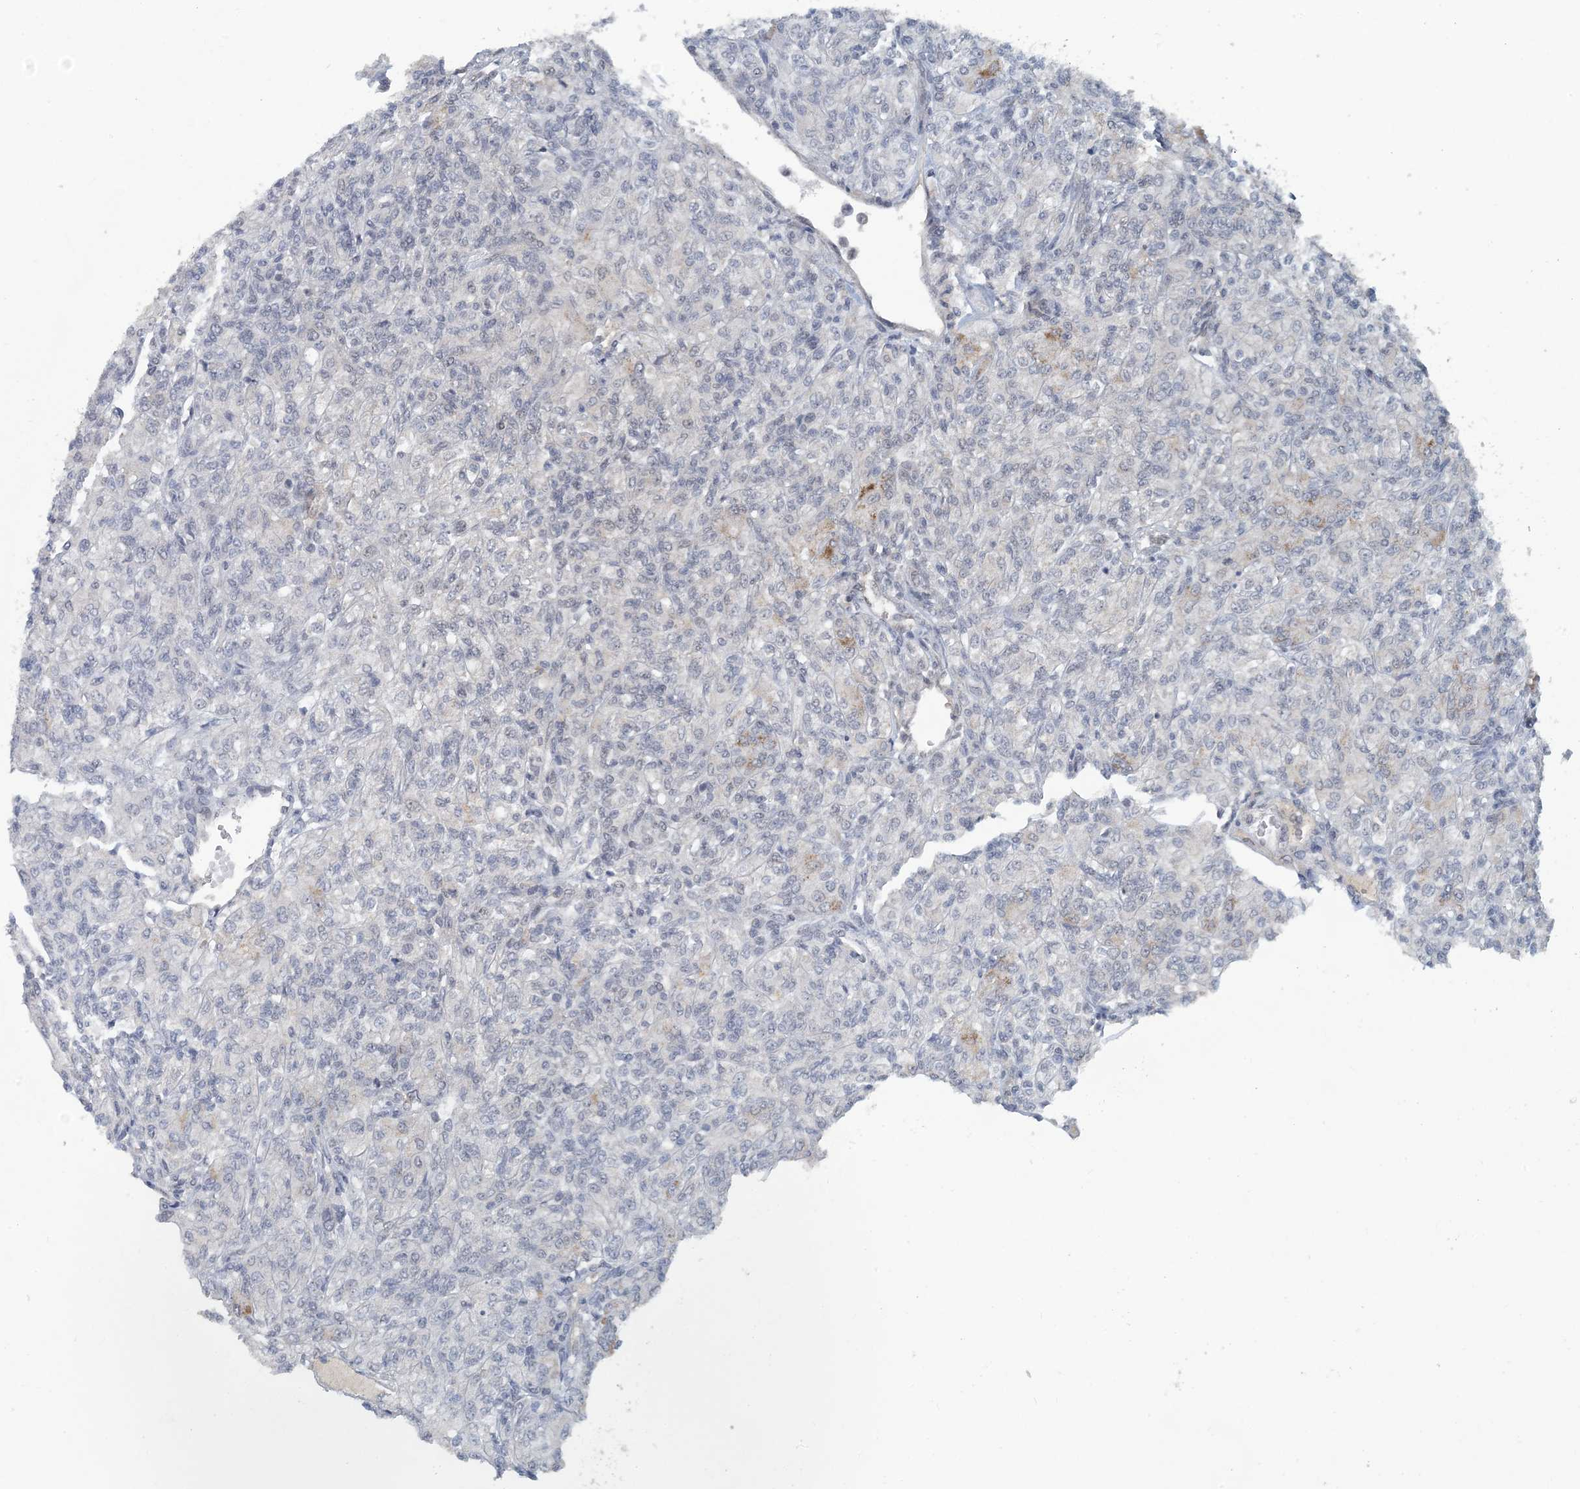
{"staining": {"intensity": "negative", "quantity": "none", "location": "none"}, "tissue": "renal cancer", "cell_type": "Tumor cells", "image_type": "cancer", "snomed": [{"axis": "morphology", "description": "Adenocarcinoma, NOS"}, {"axis": "topography", "description": "Kidney"}], "caption": "IHC image of neoplastic tissue: human renal cancer stained with DAB displays no significant protein positivity in tumor cells.", "gene": "MBD2", "patient": {"sex": "male", "age": 77}}